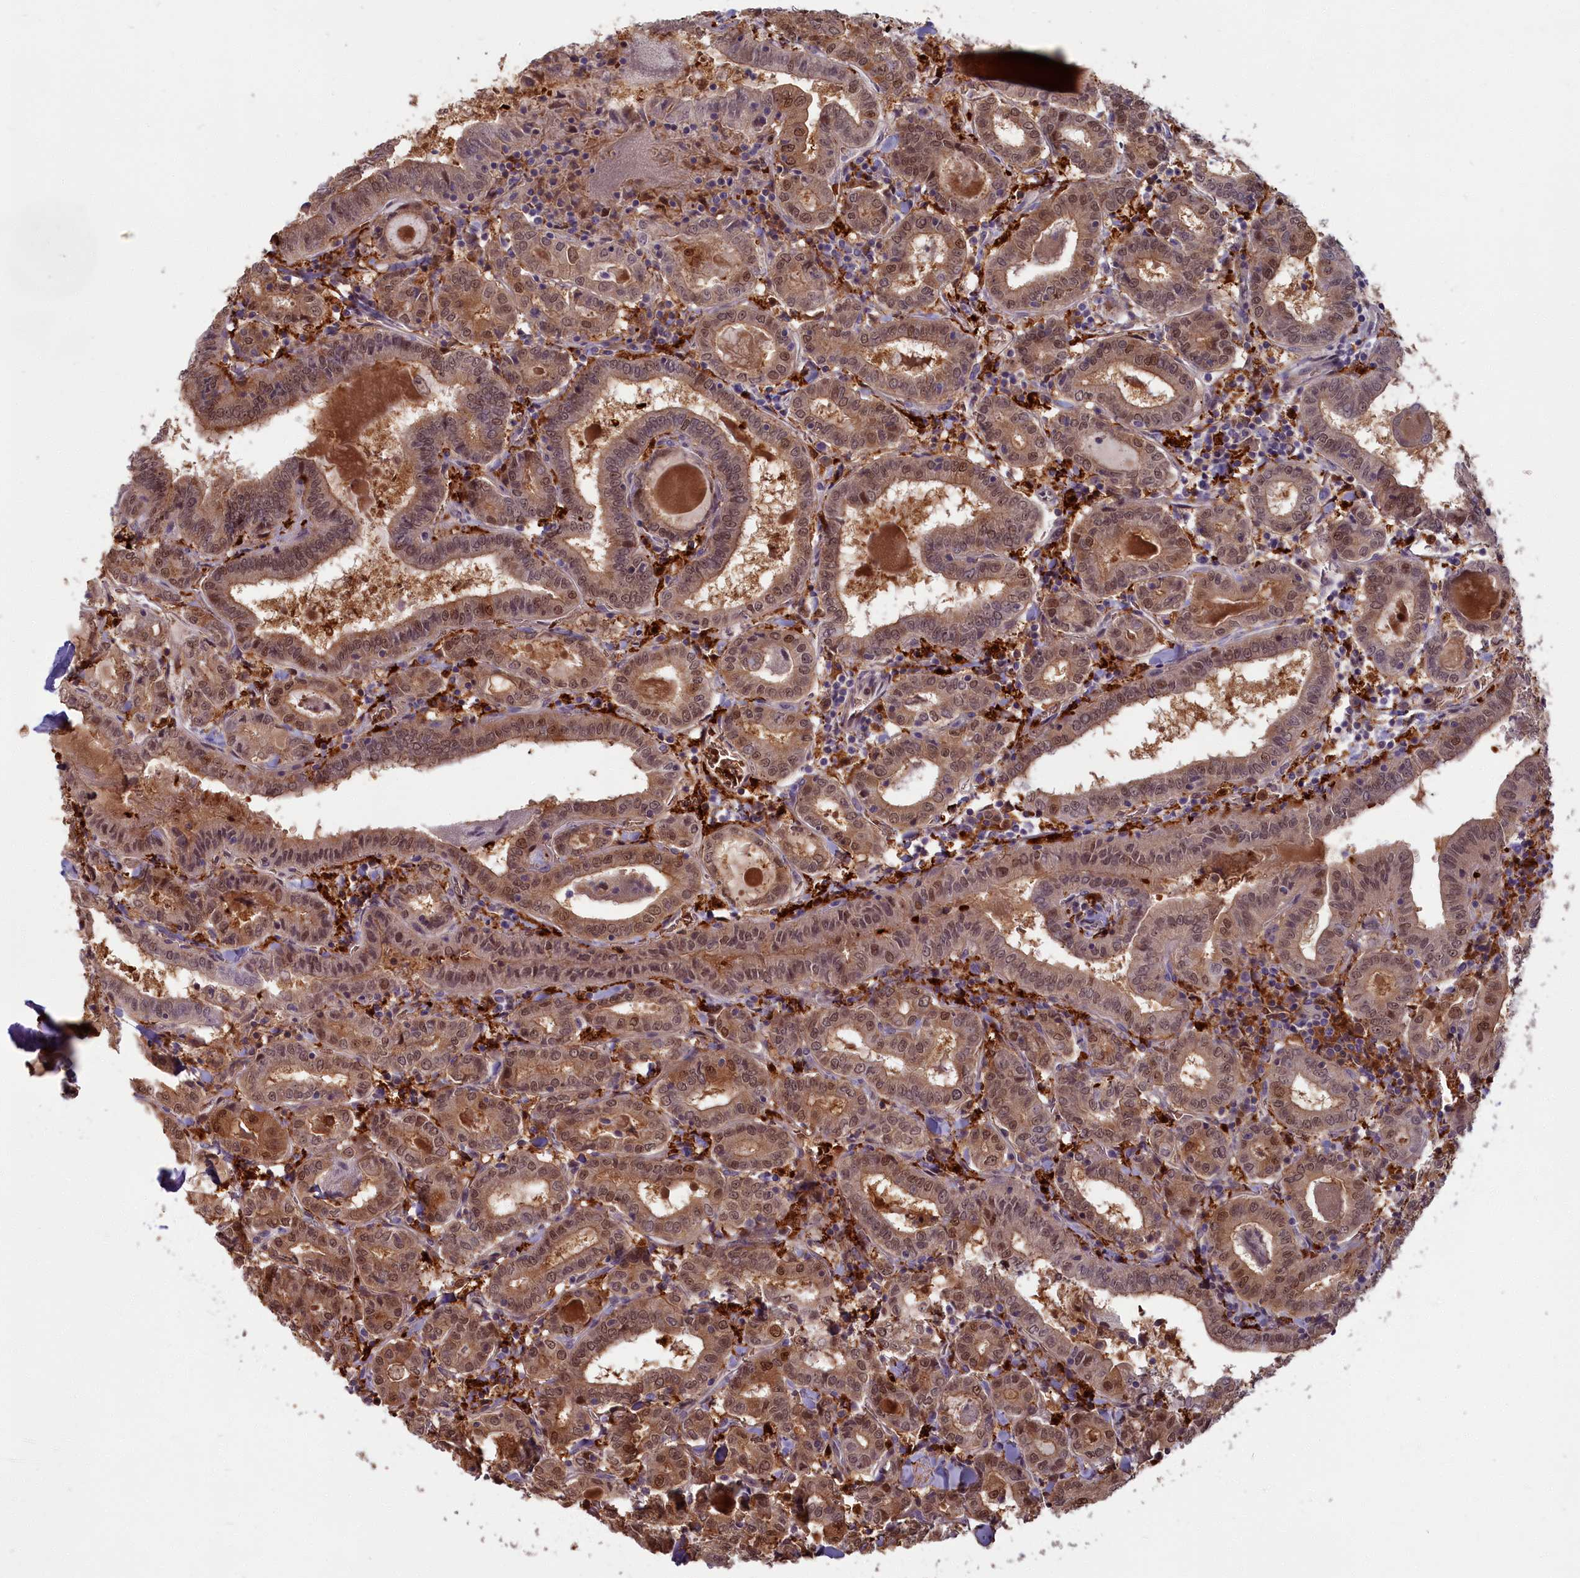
{"staining": {"intensity": "moderate", "quantity": ">75%", "location": "cytoplasmic/membranous,nuclear"}, "tissue": "thyroid cancer", "cell_type": "Tumor cells", "image_type": "cancer", "snomed": [{"axis": "morphology", "description": "Papillary adenocarcinoma, NOS"}, {"axis": "topography", "description": "Thyroid gland"}], "caption": "Thyroid cancer (papillary adenocarcinoma) was stained to show a protein in brown. There is medium levels of moderate cytoplasmic/membranous and nuclear positivity in about >75% of tumor cells.", "gene": "BLVRB", "patient": {"sex": "female", "age": 72}}